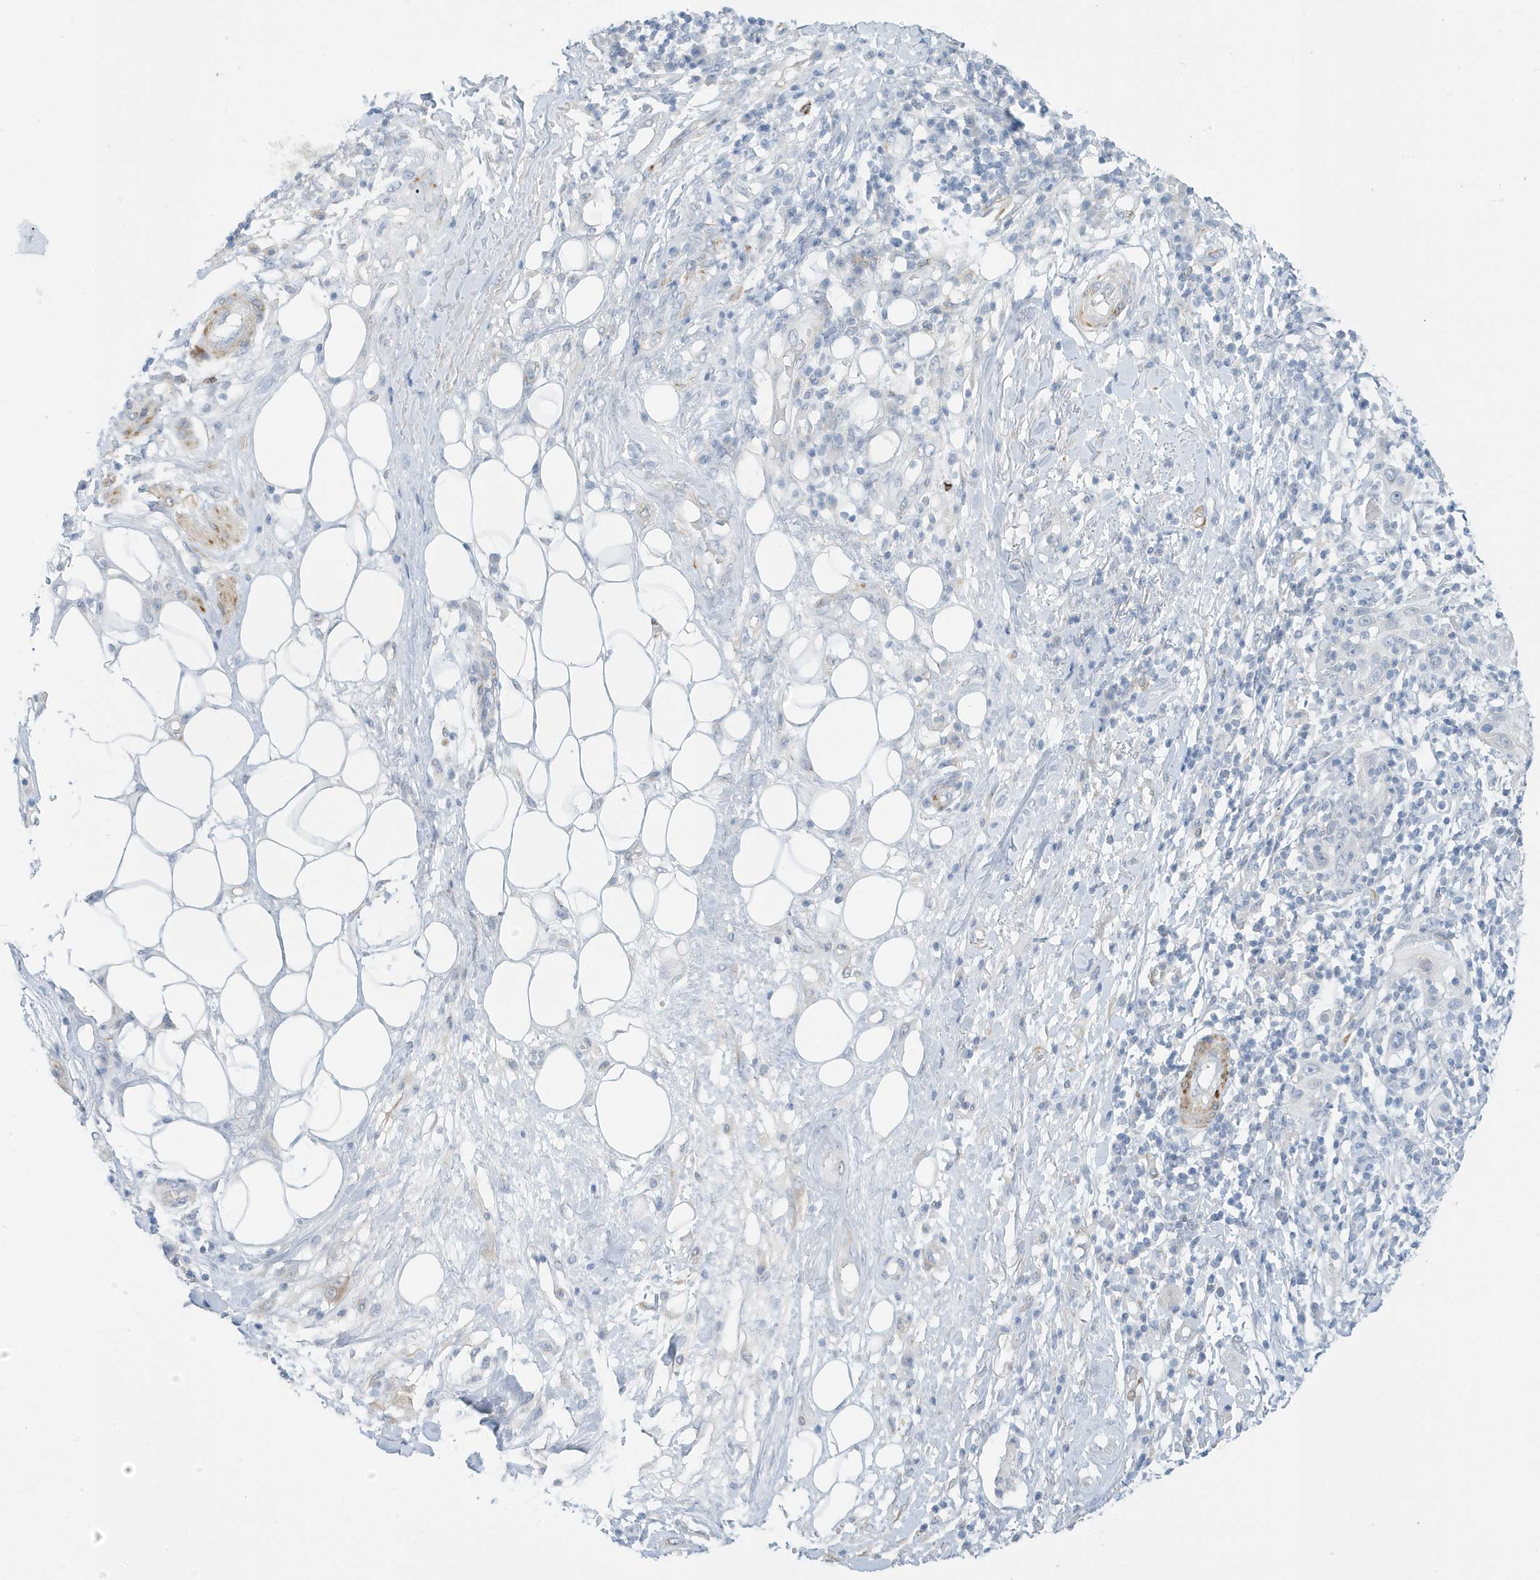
{"staining": {"intensity": "negative", "quantity": "none", "location": "none"}, "tissue": "skin cancer", "cell_type": "Tumor cells", "image_type": "cancer", "snomed": [{"axis": "morphology", "description": "Squamous cell carcinoma, NOS"}, {"axis": "topography", "description": "Skin"}], "caption": "Tumor cells show no significant protein positivity in skin cancer.", "gene": "PERM1", "patient": {"sex": "female", "age": 88}}